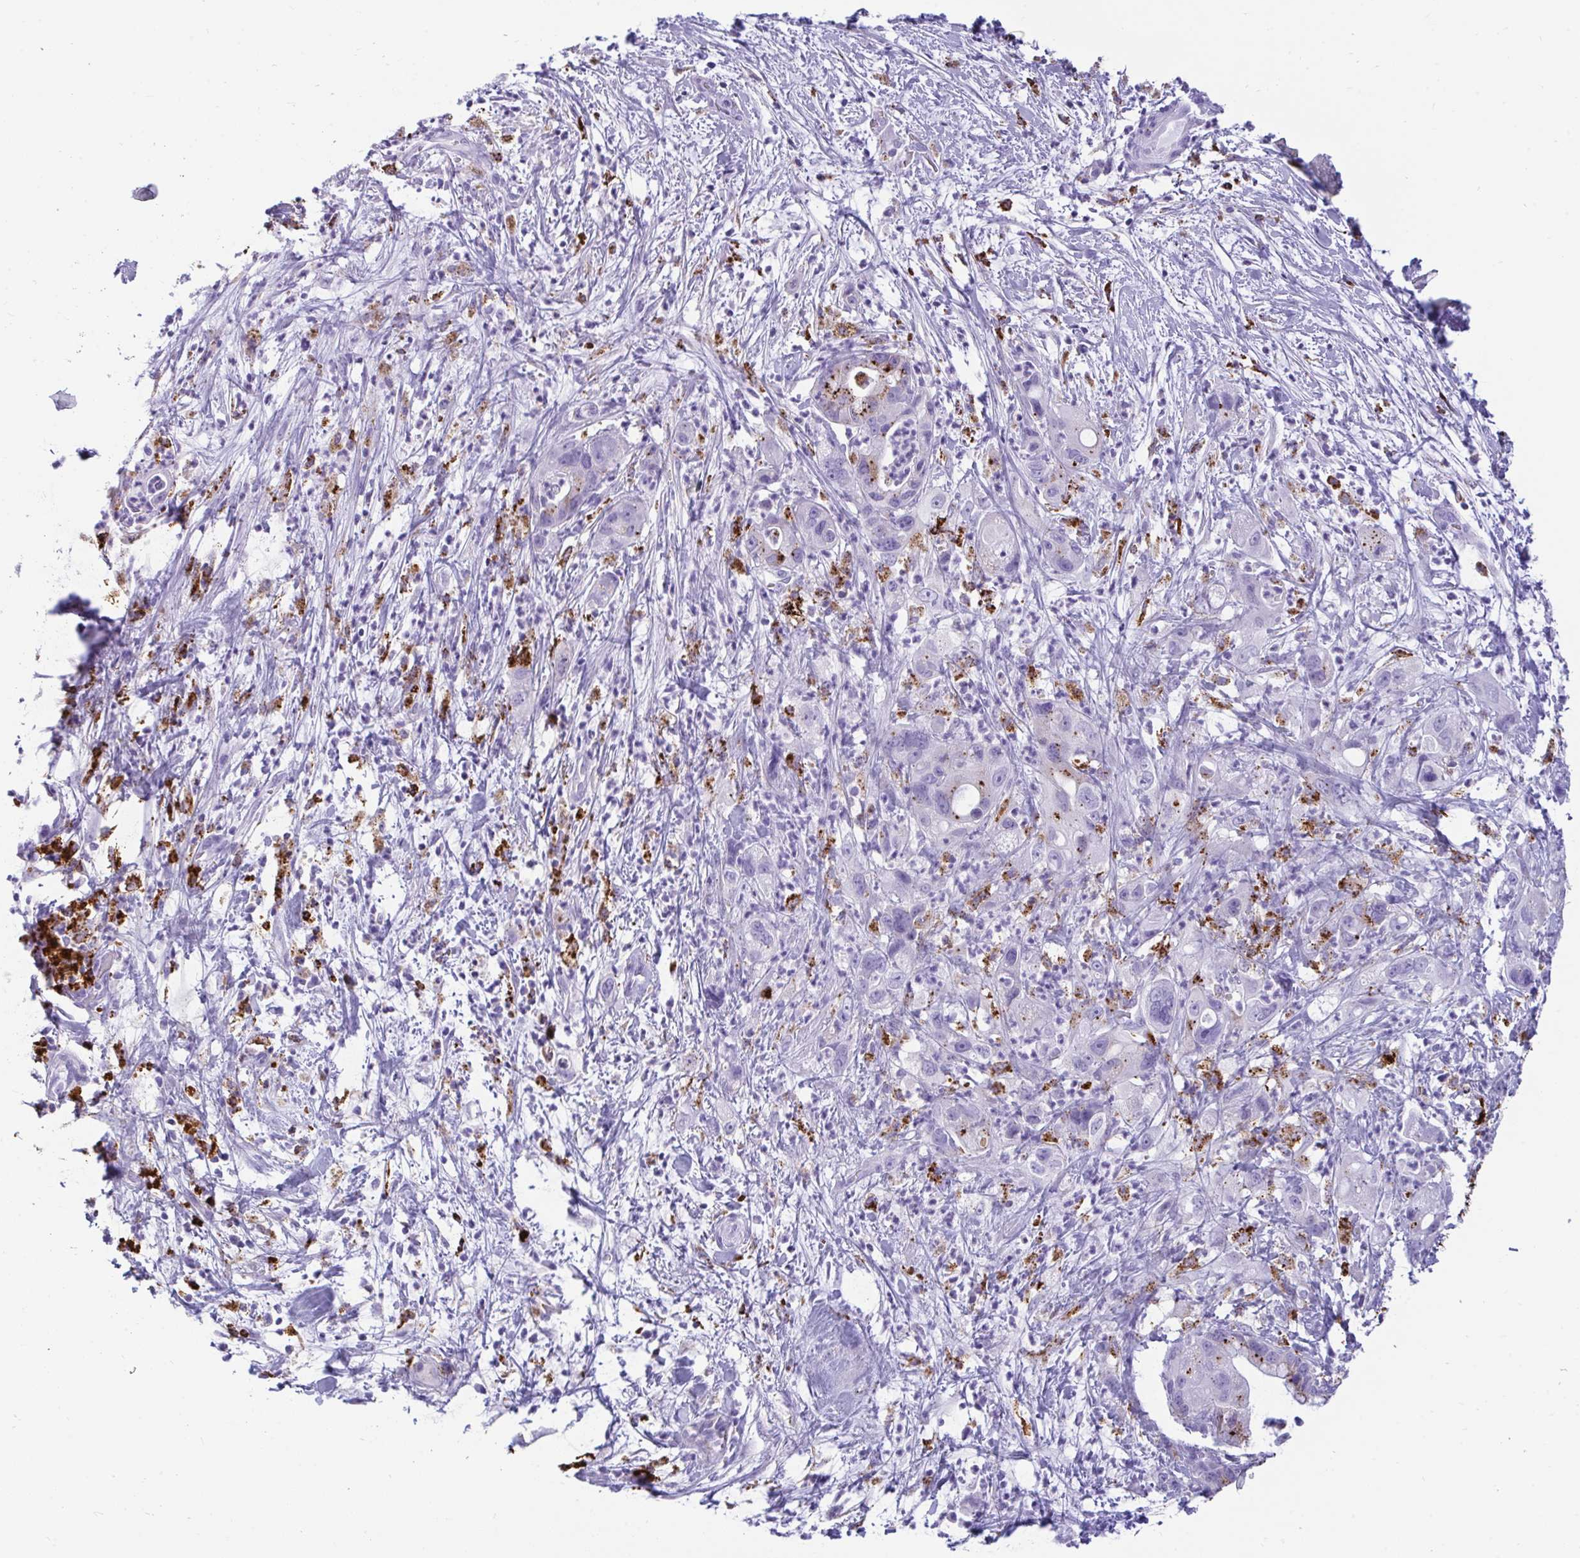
{"staining": {"intensity": "strong", "quantity": "25%-75%", "location": "cytoplasmic/membranous"}, "tissue": "pancreatic cancer", "cell_type": "Tumor cells", "image_type": "cancer", "snomed": [{"axis": "morphology", "description": "Adenocarcinoma, NOS"}, {"axis": "topography", "description": "Pancreas"}], "caption": "A high-resolution photomicrograph shows immunohistochemistry staining of pancreatic cancer, which displays strong cytoplasmic/membranous expression in approximately 25%-75% of tumor cells.", "gene": "CPVL", "patient": {"sex": "male", "age": 68}}